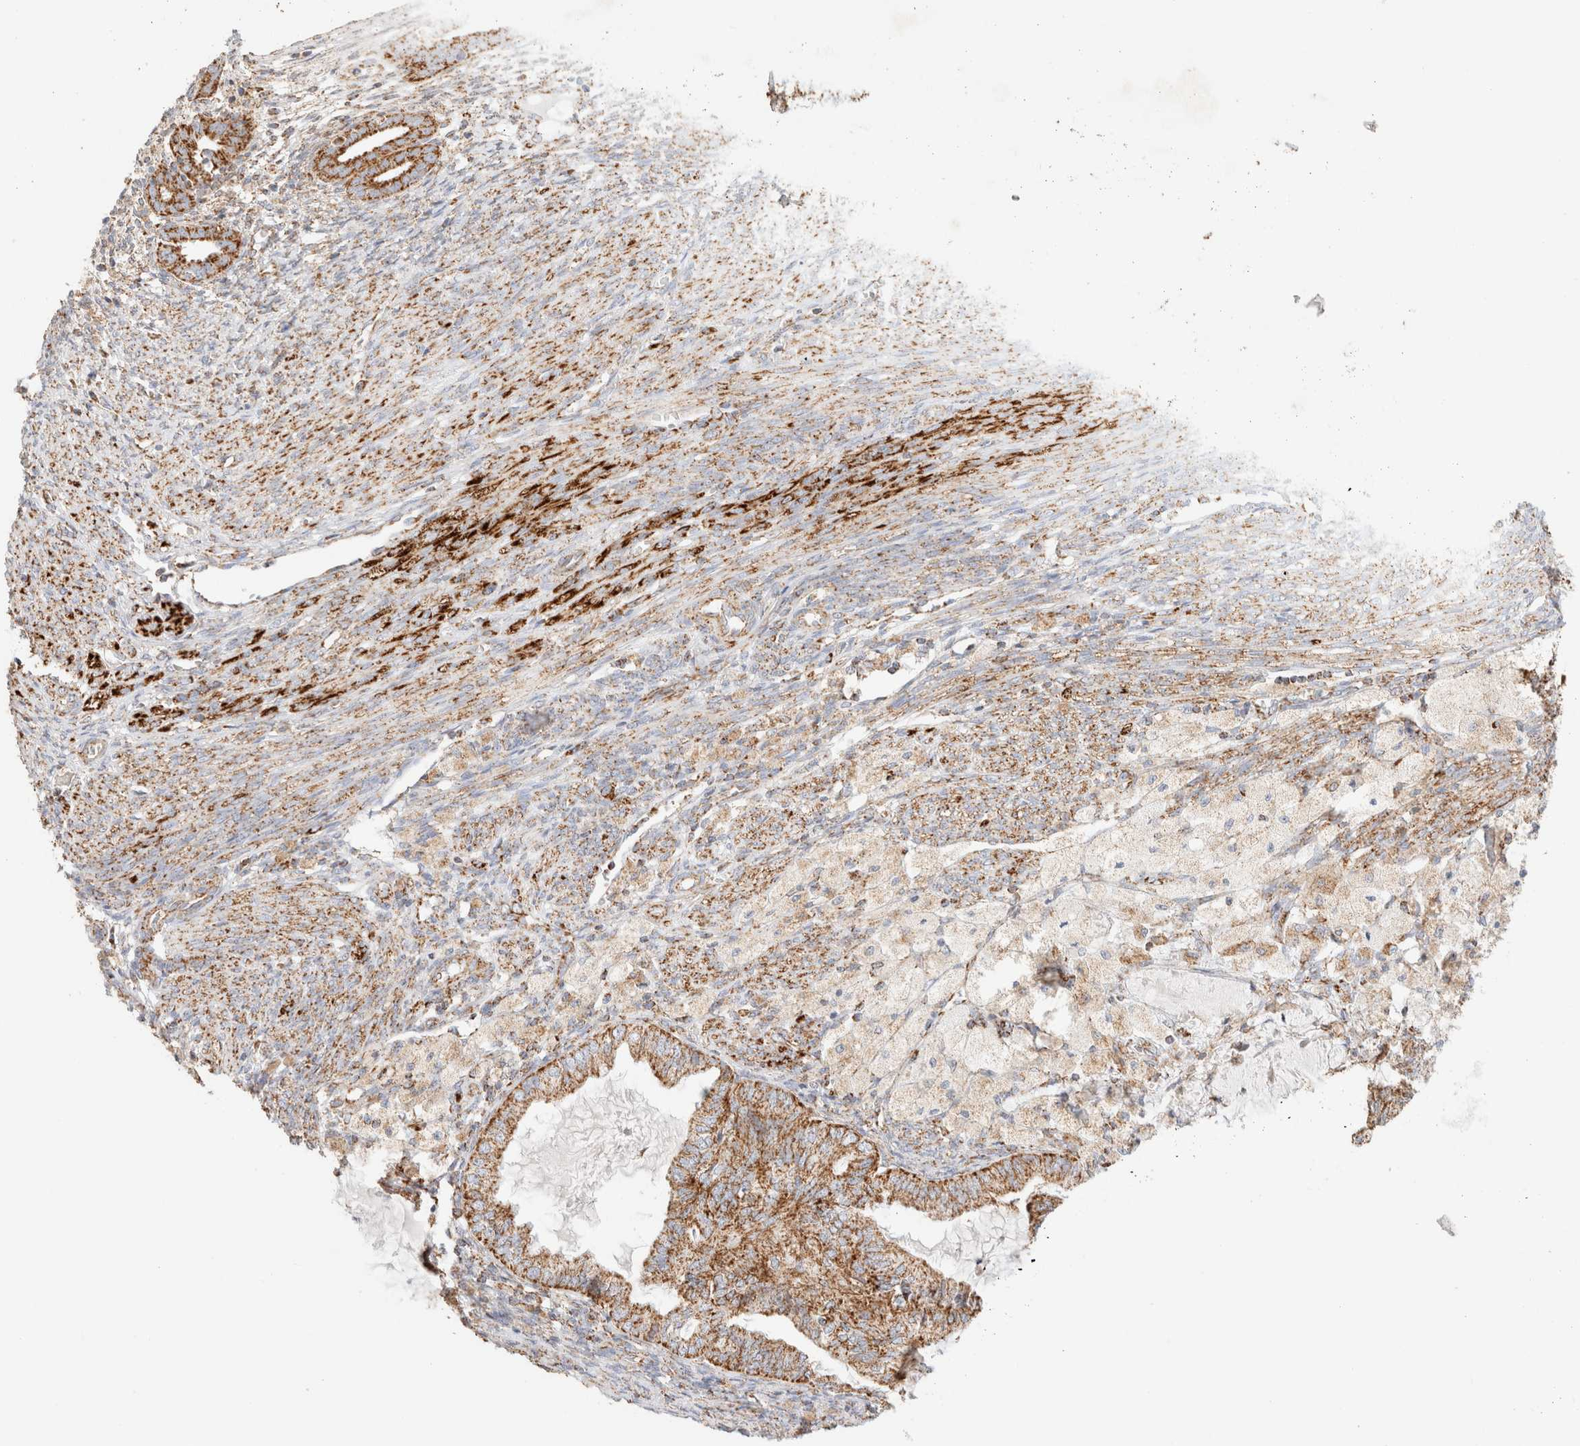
{"staining": {"intensity": "moderate", "quantity": ">75%", "location": "cytoplasmic/membranous"}, "tissue": "cervical cancer", "cell_type": "Tumor cells", "image_type": "cancer", "snomed": [{"axis": "morphology", "description": "Normal tissue, NOS"}, {"axis": "morphology", "description": "Adenocarcinoma, NOS"}, {"axis": "topography", "description": "Cervix"}, {"axis": "topography", "description": "Endometrium"}], "caption": "Cervical adenocarcinoma tissue displays moderate cytoplasmic/membranous positivity in approximately >75% of tumor cells", "gene": "PHB2", "patient": {"sex": "female", "age": 86}}